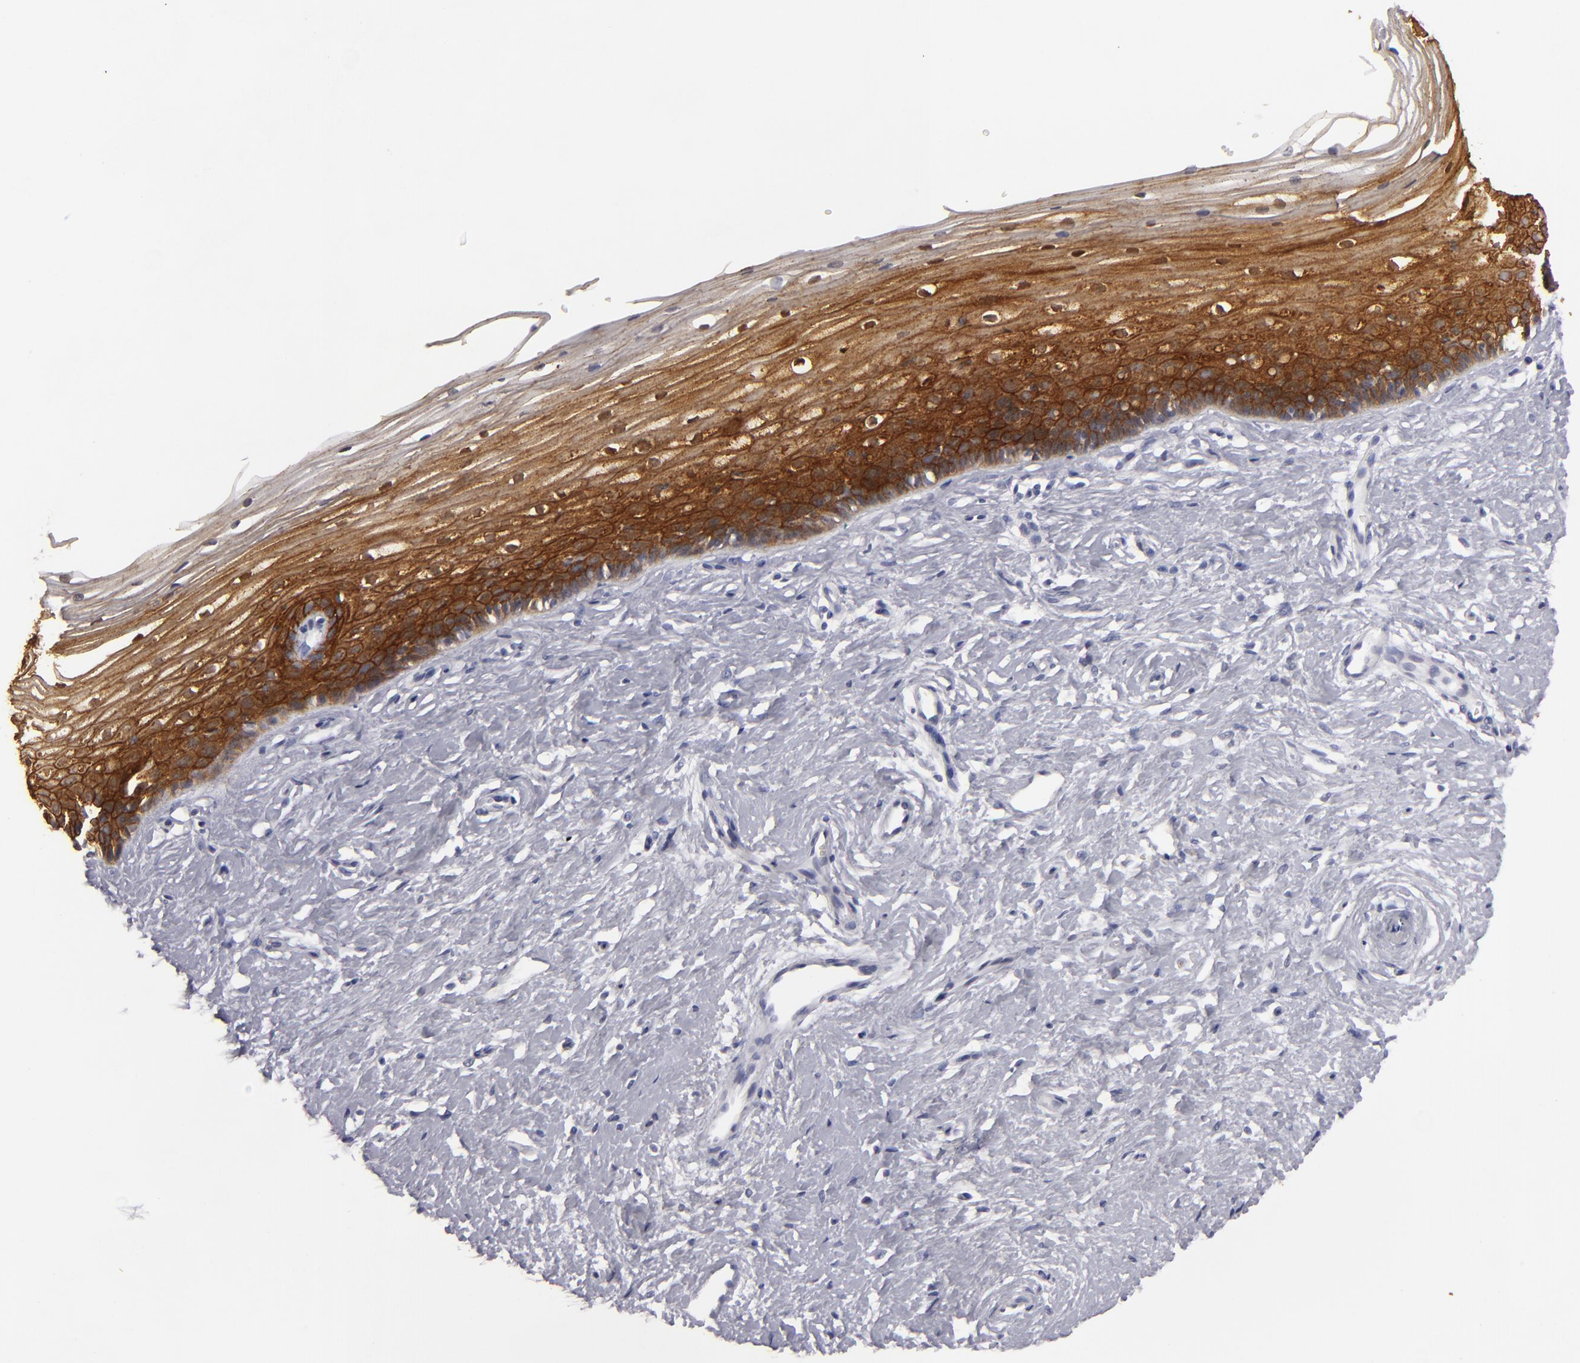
{"staining": {"intensity": "weak", "quantity": ">75%", "location": "cytoplasmic/membranous"}, "tissue": "cervix", "cell_type": "Glandular cells", "image_type": "normal", "snomed": [{"axis": "morphology", "description": "Normal tissue, NOS"}, {"axis": "topography", "description": "Cervix"}], "caption": "Immunohistochemistry photomicrograph of normal cervix stained for a protein (brown), which reveals low levels of weak cytoplasmic/membranous staining in about >75% of glandular cells.", "gene": "JUP", "patient": {"sex": "female", "age": 40}}